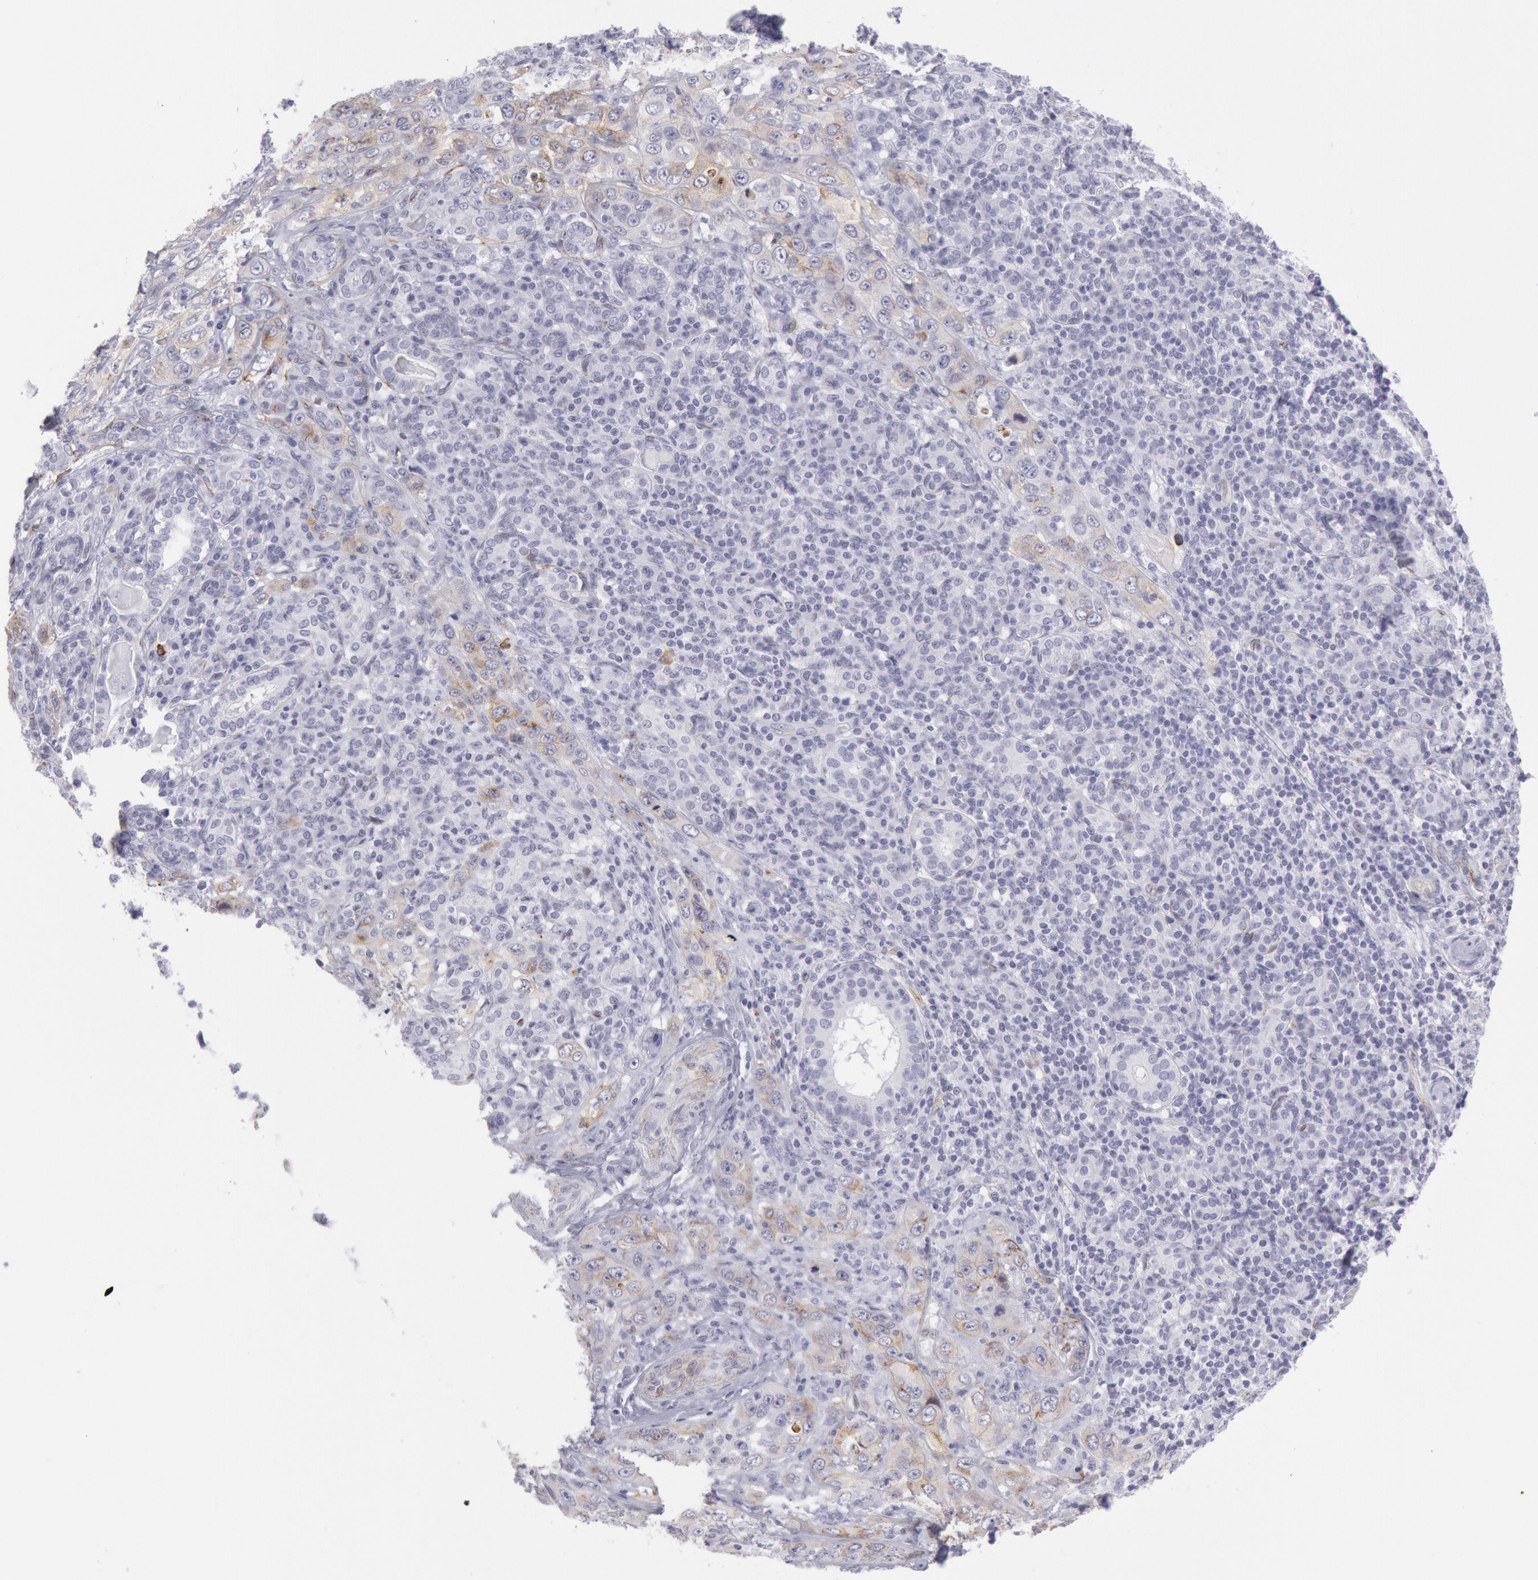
{"staining": {"intensity": "weak", "quantity": "<25%", "location": "cytoplasmic/membranous"}, "tissue": "skin cancer", "cell_type": "Tumor cells", "image_type": "cancer", "snomed": [{"axis": "morphology", "description": "Squamous cell carcinoma, NOS"}, {"axis": "topography", "description": "Skin"}], "caption": "This is a micrograph of IHC staining of skin squamous cell carcinoma, which shows no positivity in tumor cells.", "gene": "CDH13", "patient": {"sex": "male", "age": 84}}